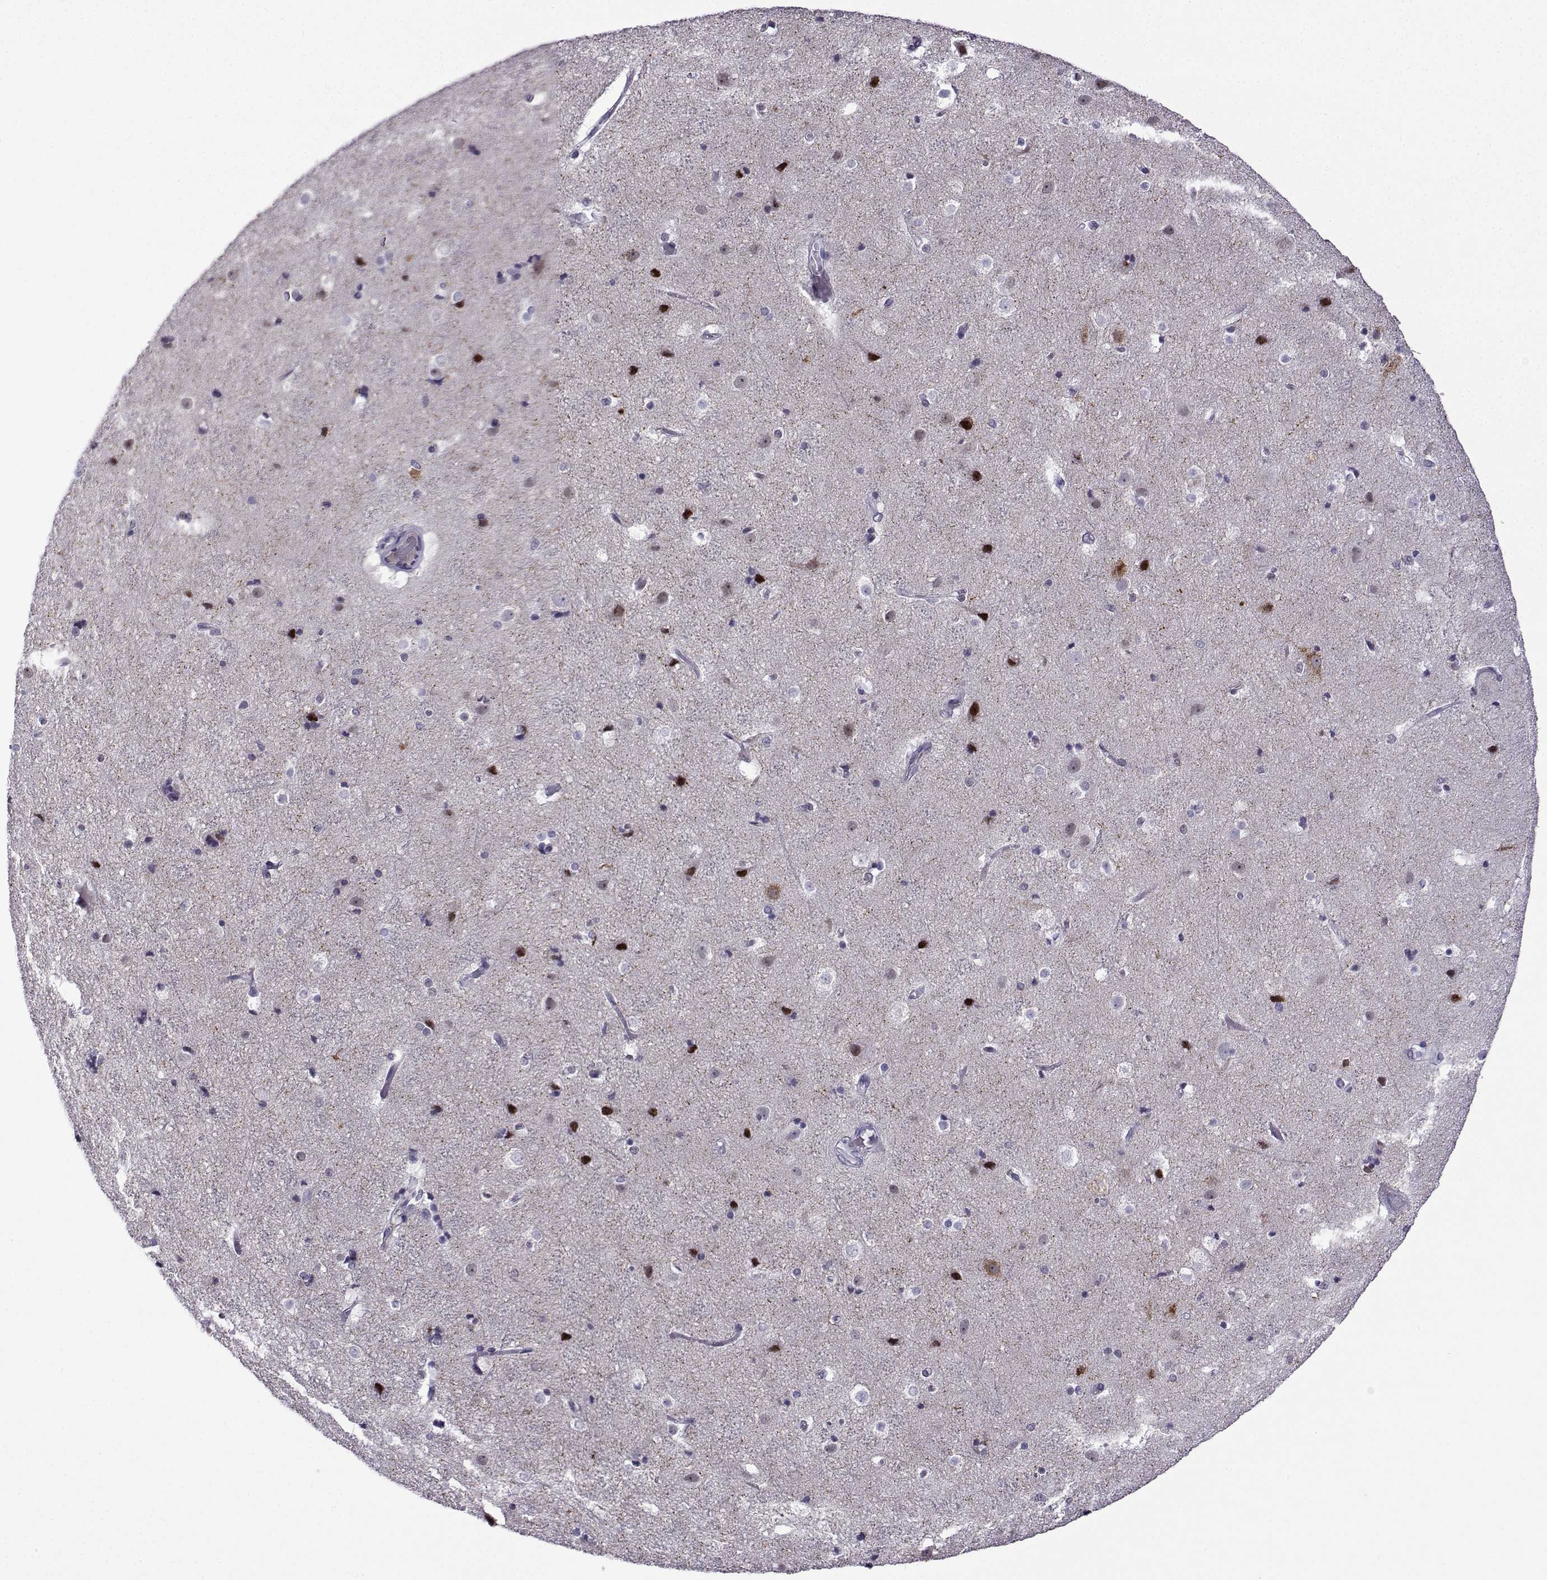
{"staining": {"intensity": "negative", "quantity": "none", "location": "none"}, "tissue": "cerebral cortex", "cell_type": "Endothelial cells", "image_type": "normal", "snomed": [{"axis": "morphology", "description": "Normal tissue, NOS"}, {"axis": "topography", "description": "Cerebral cortex"}], "caption": "Photomicrograph shows no significant protein positivity in endothelial cells of normal cerebral cortex.", "gene": "HTR7", "patient": {"sex": "female", "age": 52}}